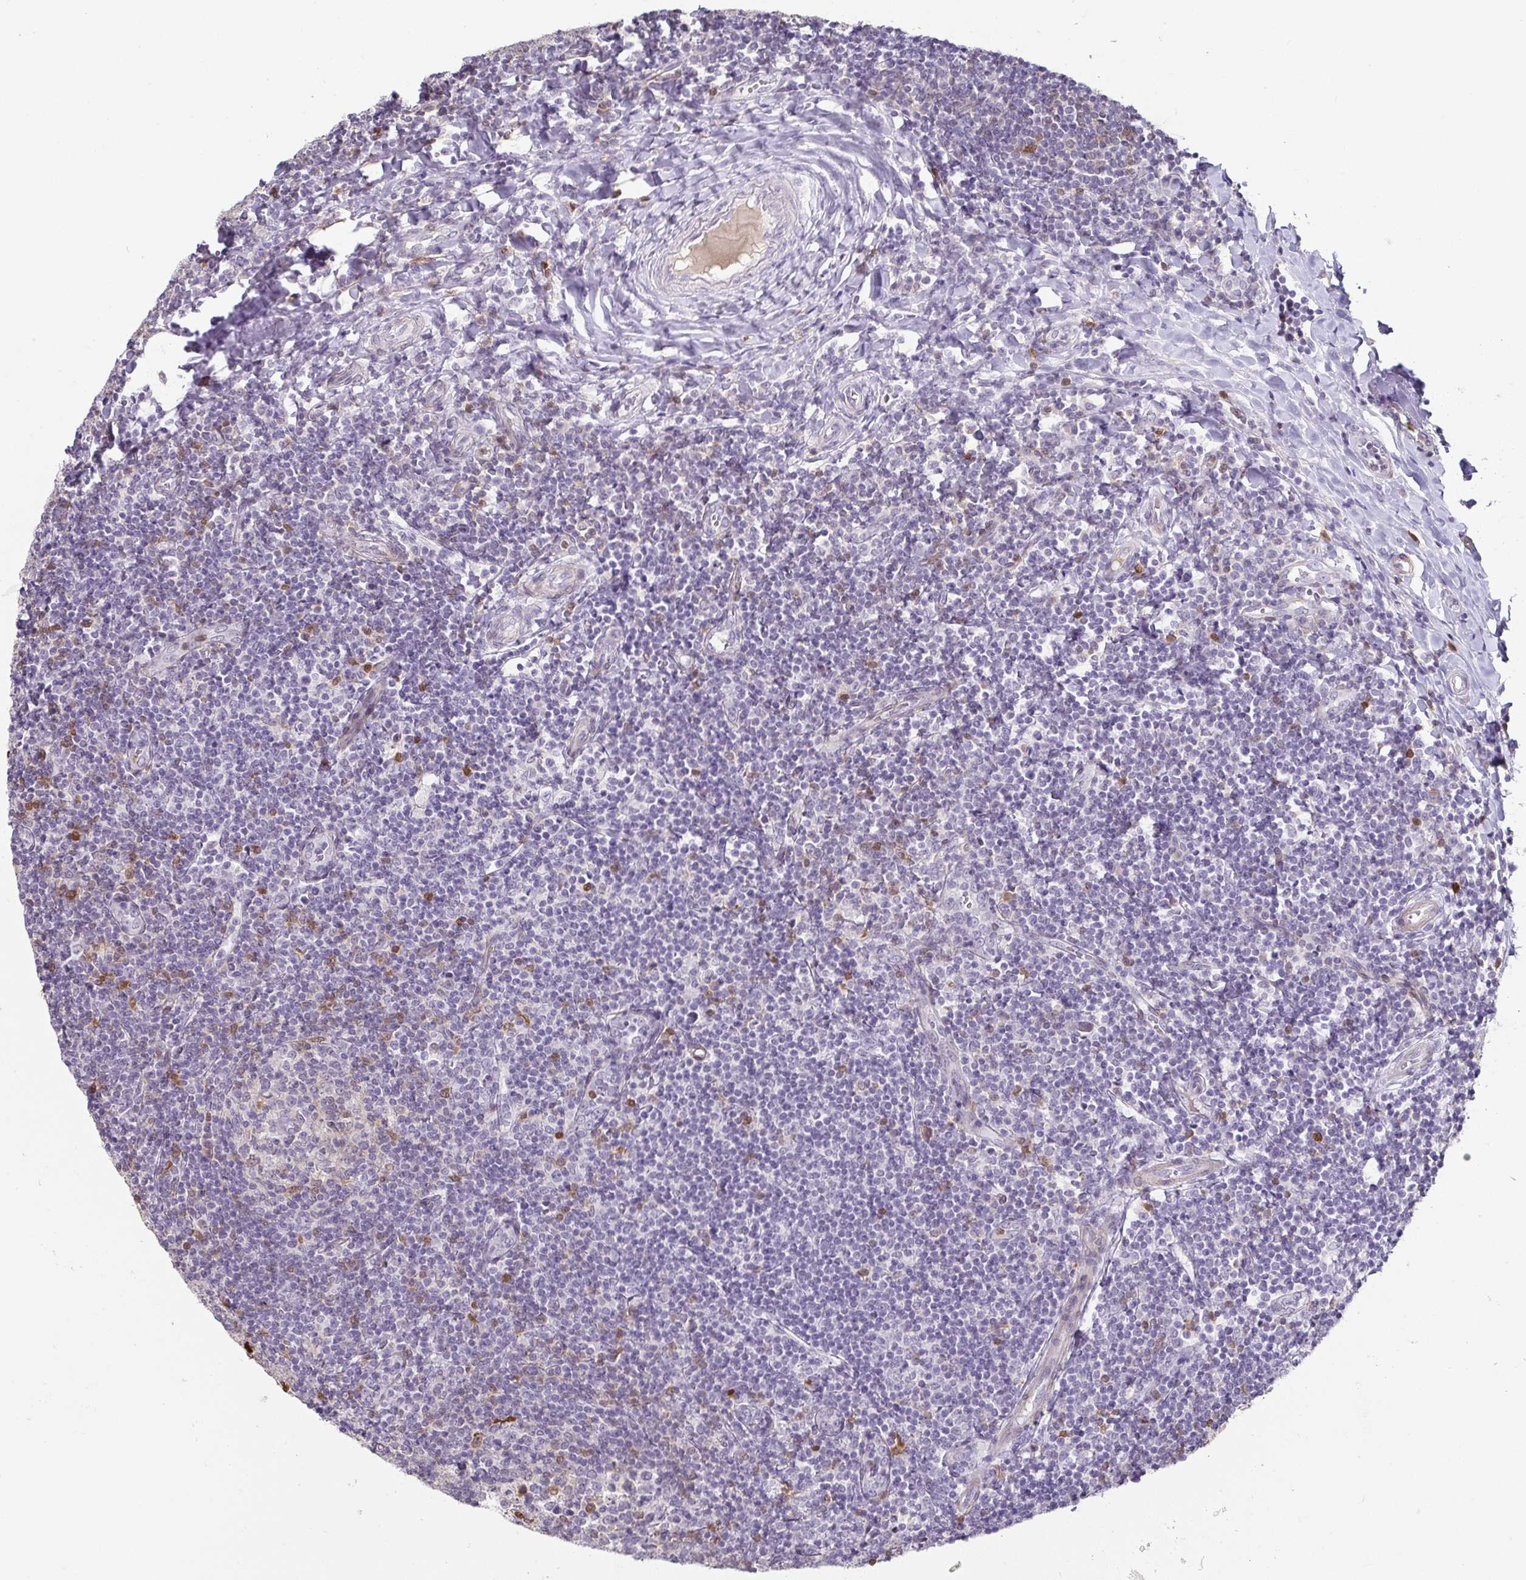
{"staining": {"intensity": "moderate", "quantity": "<25%", "location": "cytoplasmic/membranous,nuclear"}, "tissue": "tonsil", "cell_type": "Germinal center cells", "image_type": "normal", "snomed": [{"axis": "morphology", "description": "Normal tissue, NOS"}, {"axis": "topography", "description": "Tonsil"}], "caption": "Protein expression by immunohistochemistry demonstrates moderate cytoplasmic/membranous,nuclear staining in about <25% of germinal center cells in unremarkable tonsil. (DAB (3,3'-diaminobenzidine) IHC with brightfield microscopy, high magnification).", "gene": "HOPX", "patient": {"sex": "female", "age": 10}}